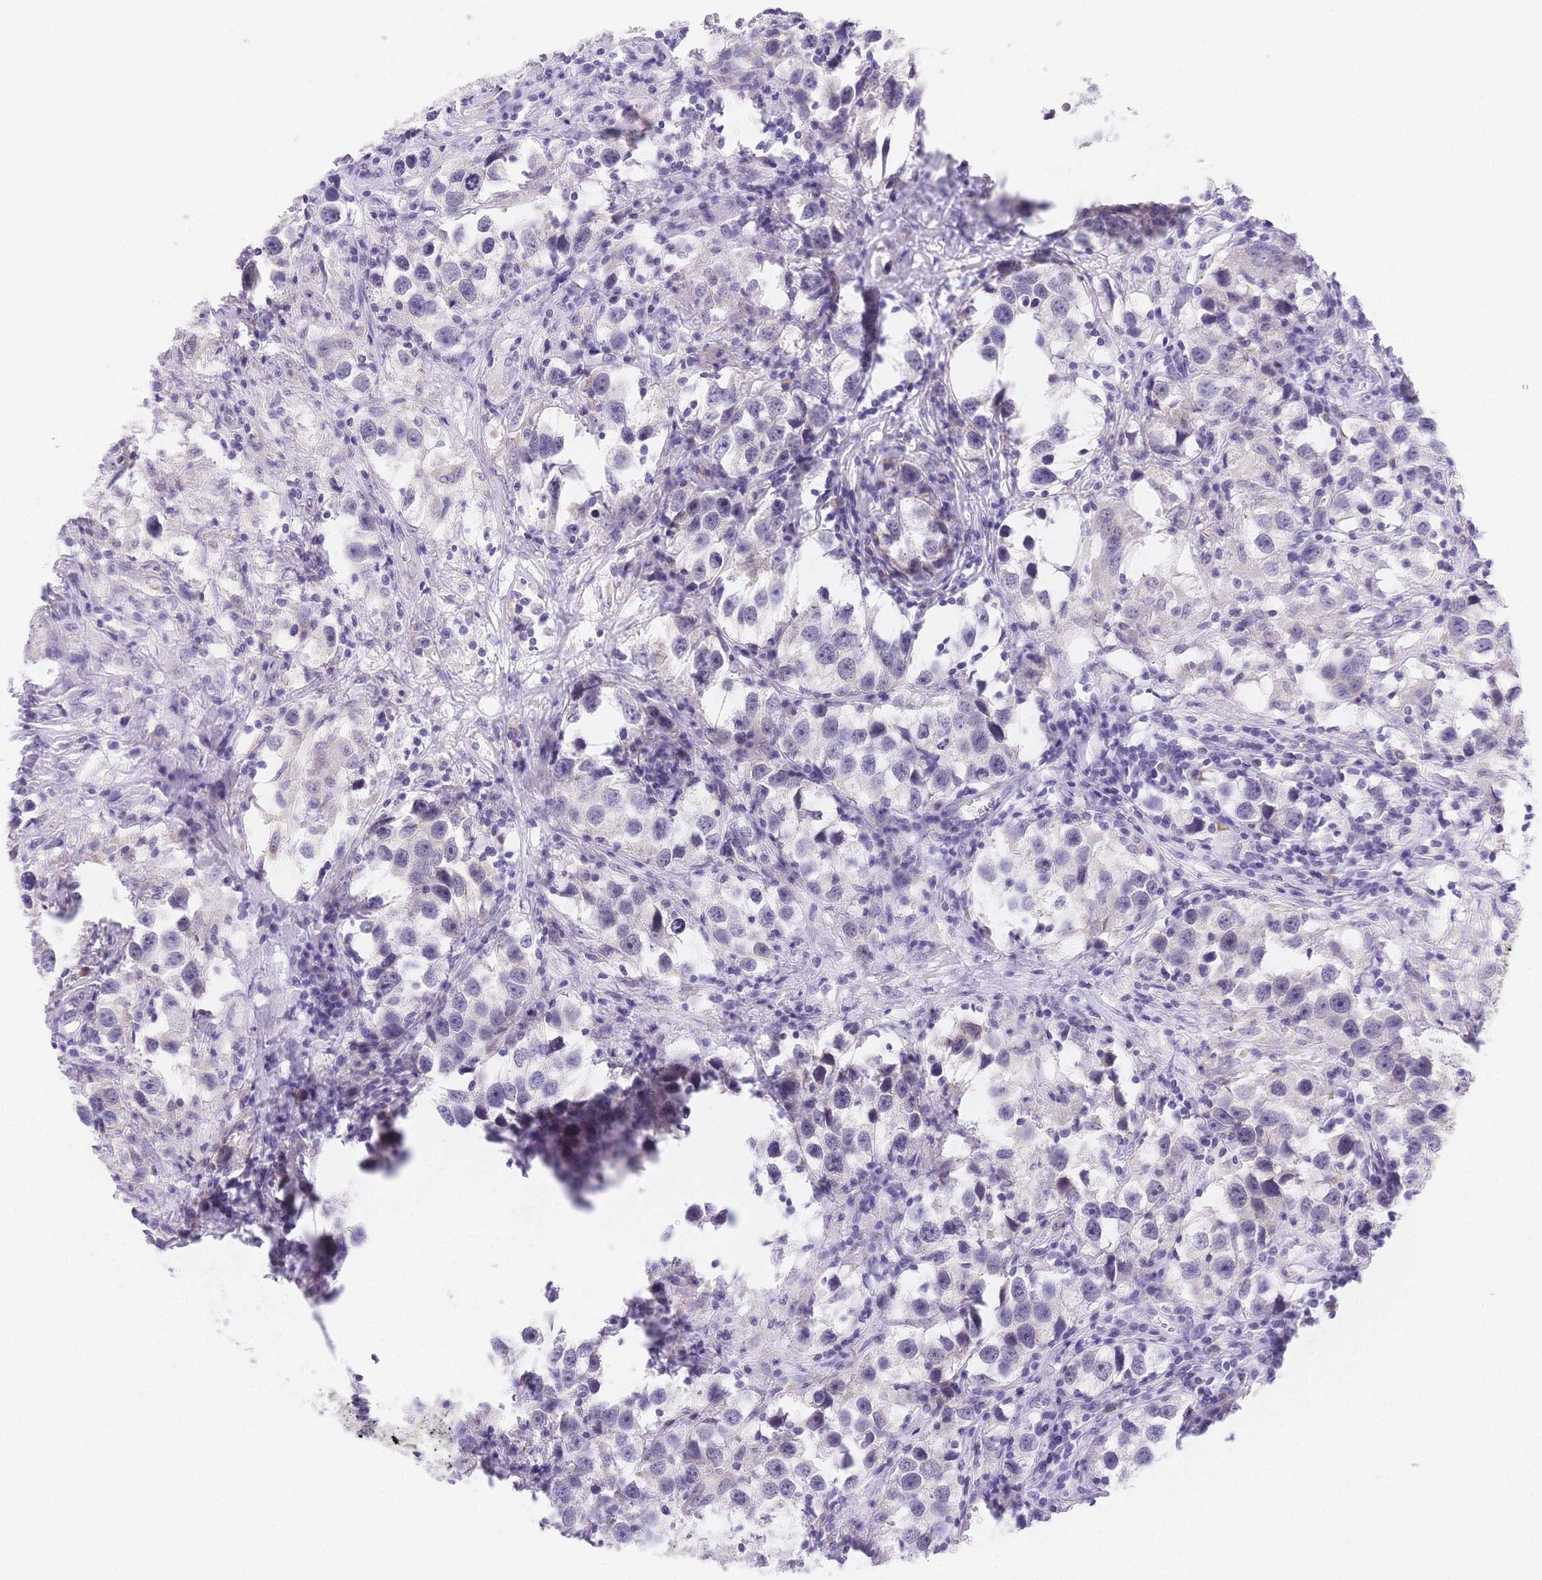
{"staining": {"intensity": "negative", "quantity": "none", "location": "none"}, "tissue": "testis cancer", "cell_type": "Tumor cells", "image_type": "cancer", "snomed": [{"axis": "morphology", "description": "Seminoma, NOS"}, {"axis": "topography", "description": "Testis"}], "caption": "IHC photomicrograph of neoplastic tissue: testis cancer stained with DAB reveals no significant protein staining in tumor cells. (DAB (3,3'-diaminobenzidine) immunohistochemistry (IHC) with hematoxylin counter stain).", "gene": "CSN1S1", "patient": {"sex": "male", "age": 49}}